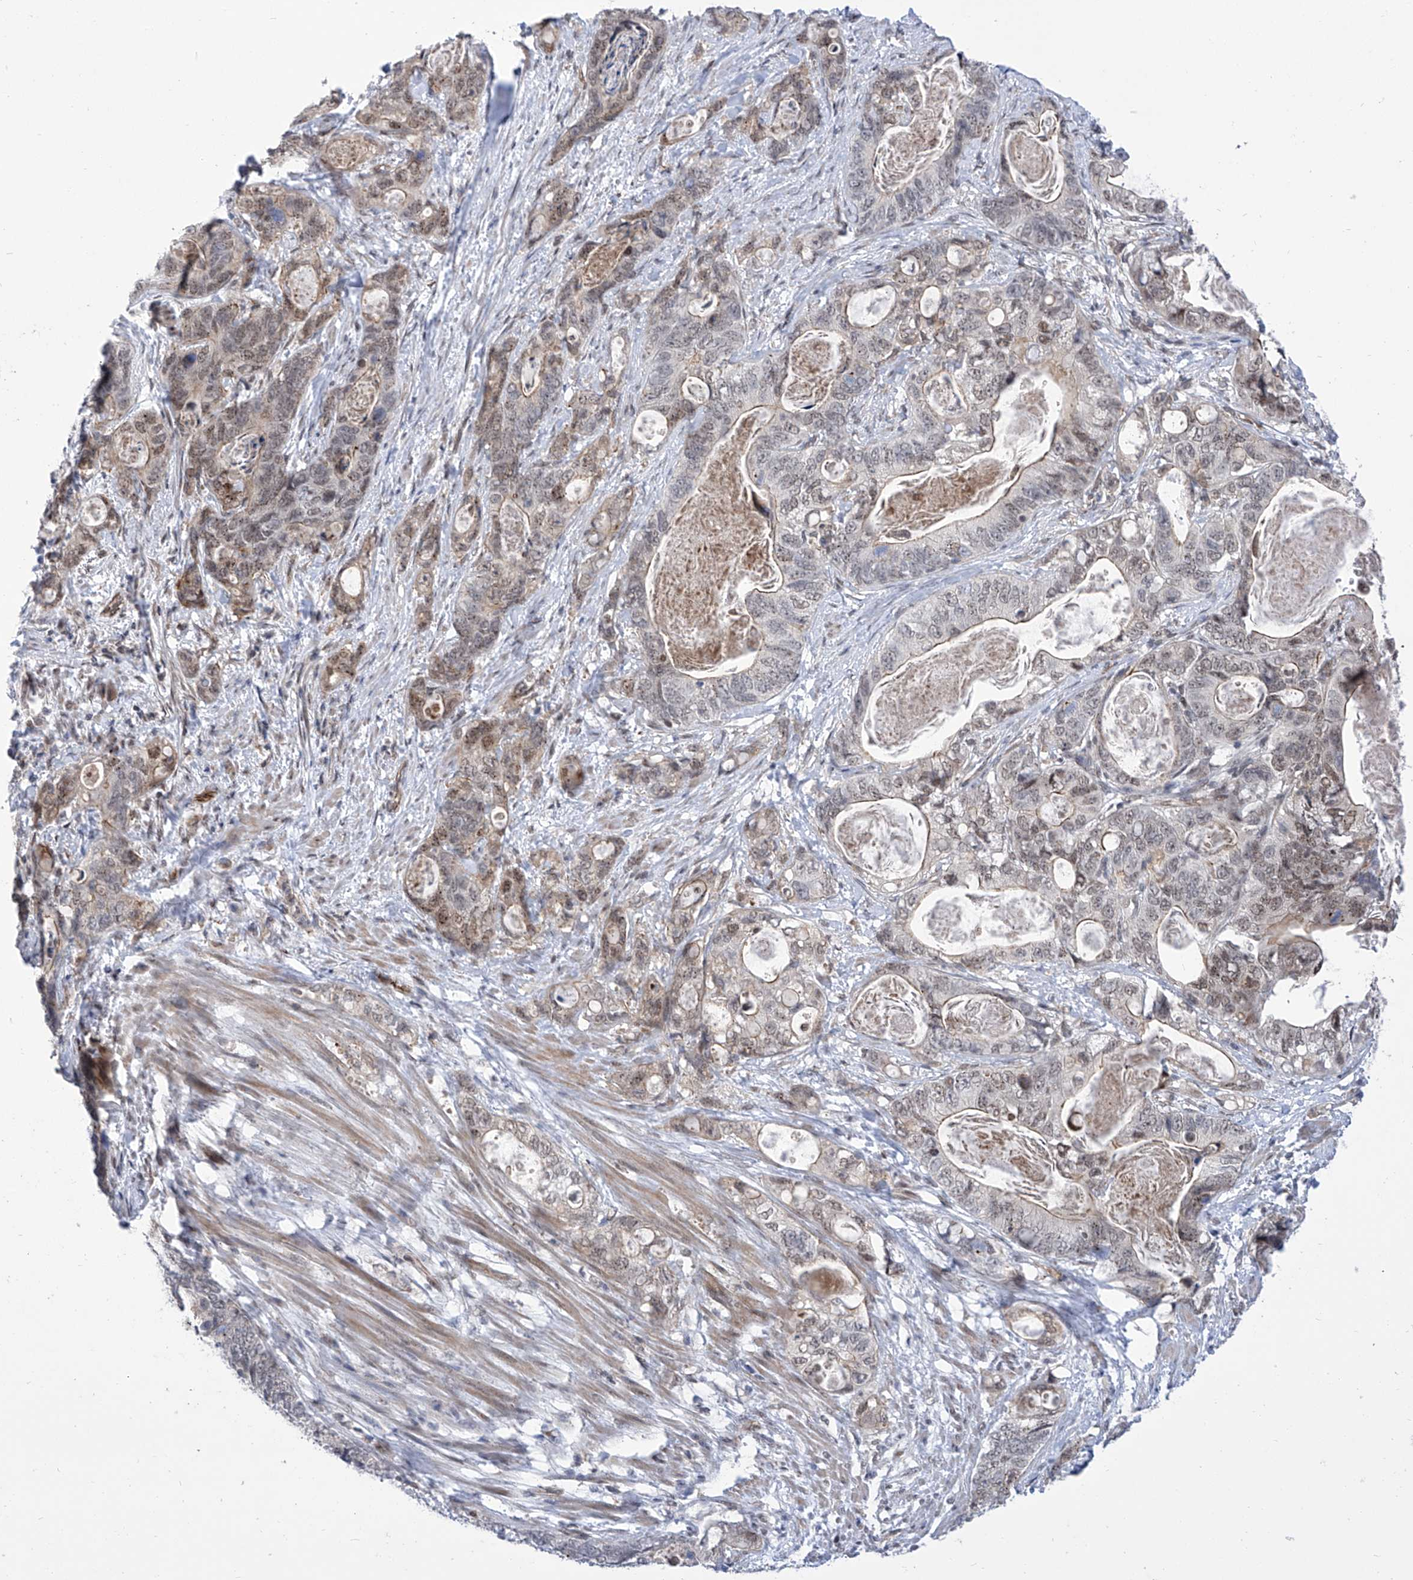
{"staining": {"intensity": "weak", "quantity": "25%-75%", "location": "cytoplasmic/membranous,nuclear"}, "tissue": "stomach cancer", "cell_type": "Tumor cells", "image_type": "cancer", "snomed": [{"axis": "morphology", "description": "Normal tissue, NOS"}, {"axis": "morphology", "description": "Adenocarcinoma, NOS"}, {"axis": "topography", "description": "Stomach"}], "caption": "Immunohistochemical staining of stomach cancer (adenocarcinoma) shows weak cytoplasmic/membranous and nuclear protein staining in approximately 25%-75% of tumor cells. Using DAB (3,3'-diaminobenzidine) (brown) and hematoxylin (blue) stains, captured at high magnification using brightfield microscopy.", "gene": "CEP290", "patient": {"sex": "female", "age": 89}}